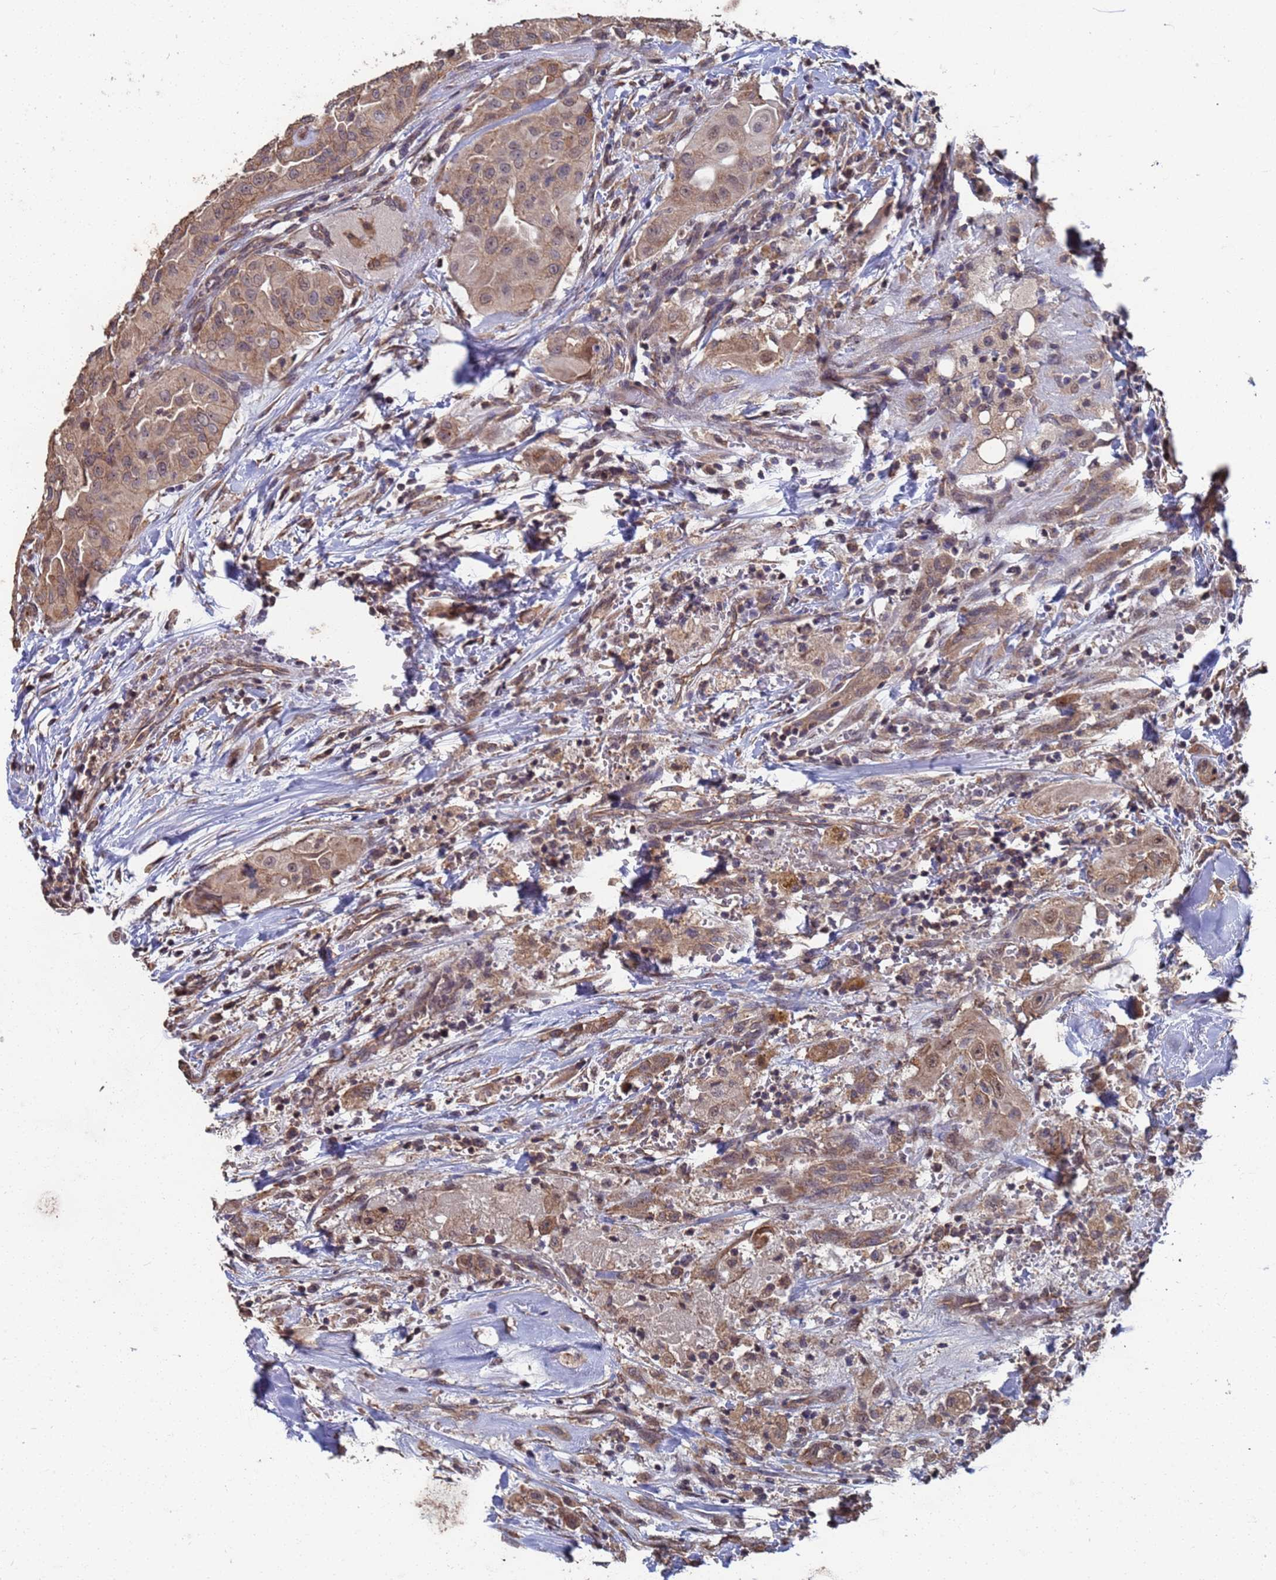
{"staining": {"intensity": "moderate", "quantity": ">75%", "location": "cytoplasmic/membranous"}, "tissue": "thyroid cancer", "cell_type": "Tumor cells", "image_type": "cancer", "snomed": [{"axis": "morphology", "description": "Papillary adenocarcinoma, NOS"}, {"axis": "topography", "description": "Thyroid gland"}], "caption": "Immunohistochemistry of human papillary adenocarcinoma (thyroid) shows medium levels of moderate cytoplasmic/membranous staining in approximately >75% of tumor cells.", "gene": "CFAP119", "patient": {"sex": "female", "age": 59}}